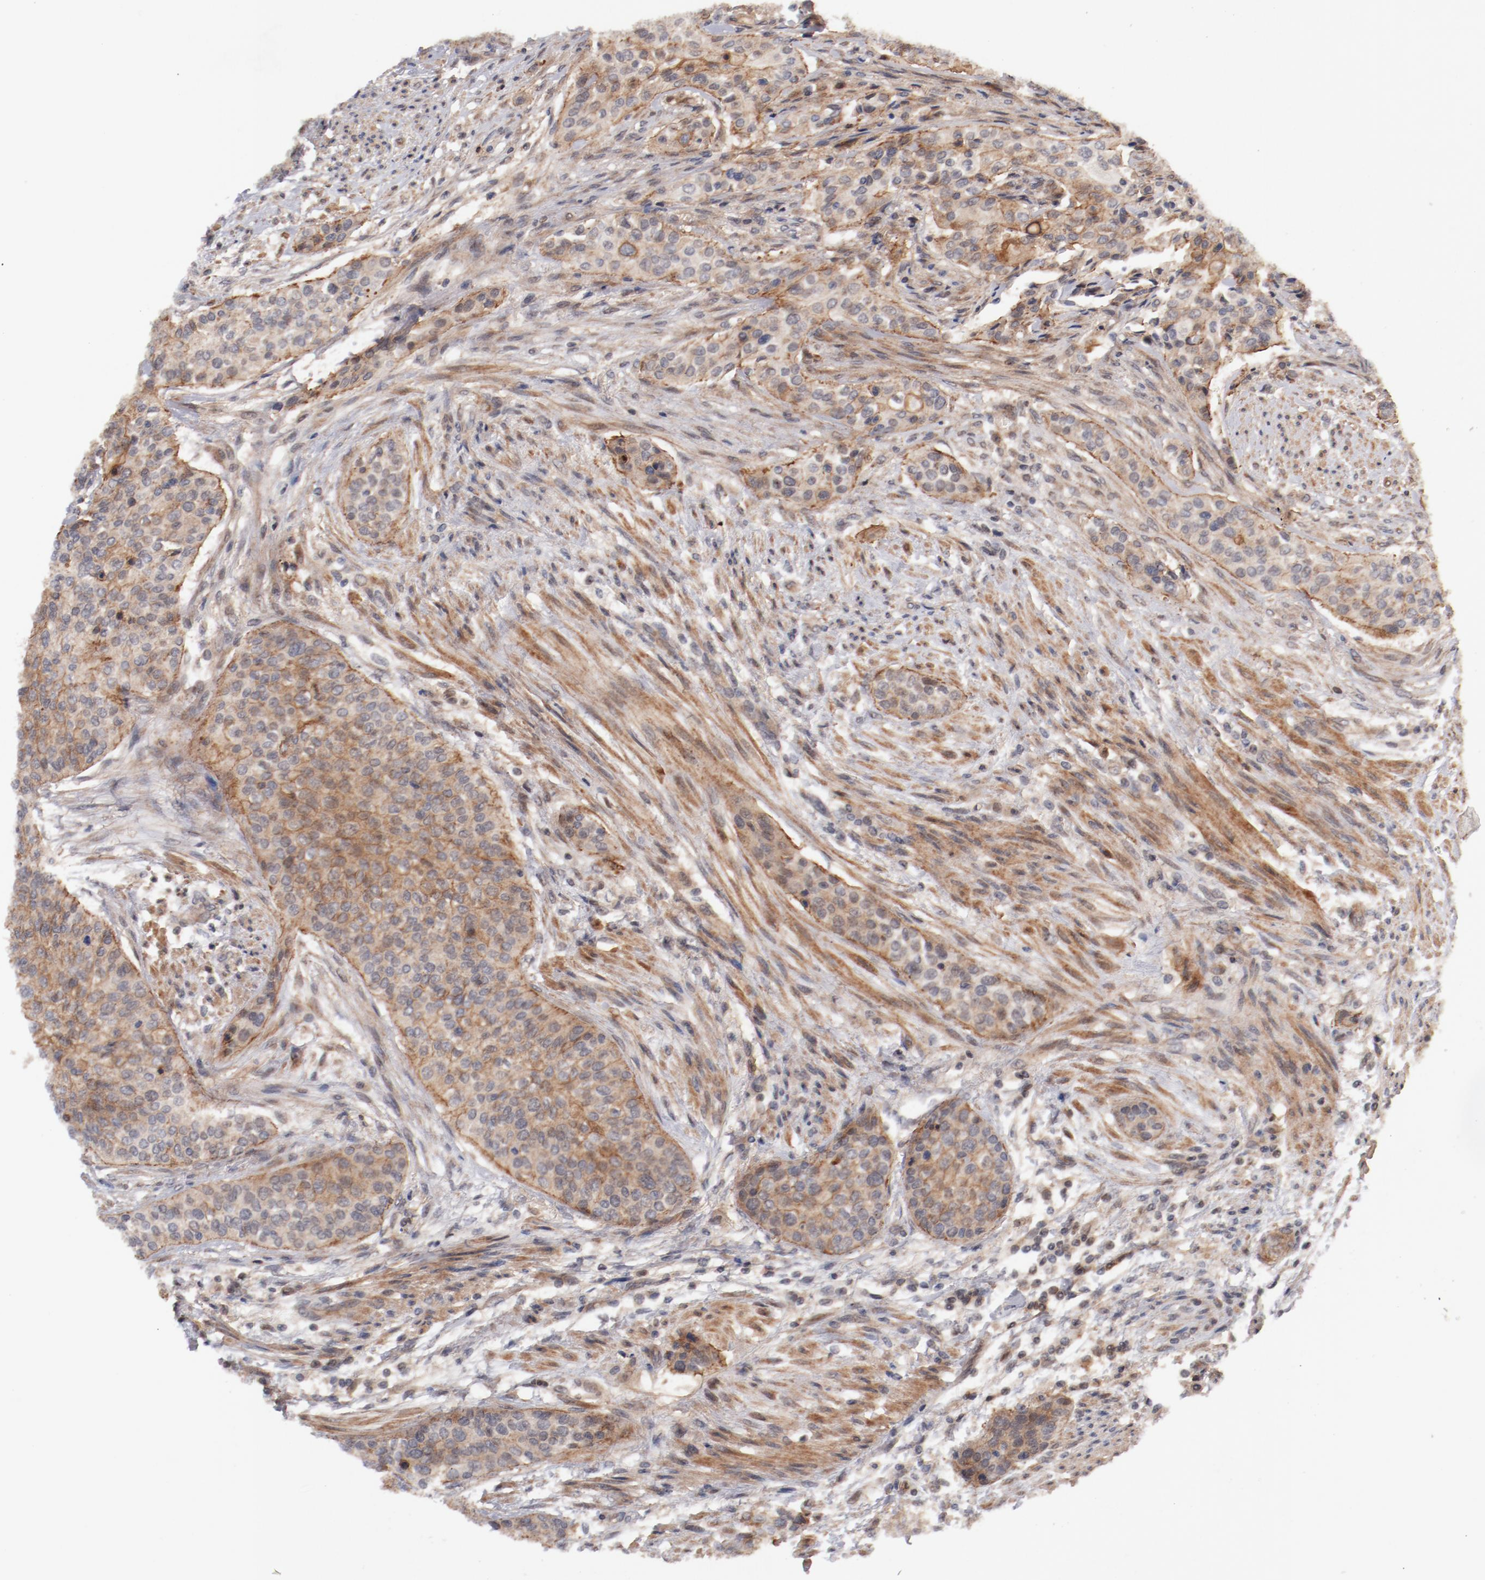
{"staining": {"intensity": "moderate", "quantity": ">75%", "location": "cytoplasmic/membranous"}, "tissue": "urothelial cancer", "cell_type": "Tumor cells", "image_type": "cancer", "snomed": [{"axis": "morphology", "description": "Urothelial carcinoma, High grade"}, {"axis": "topography", "description": "Urinary bladder"}], "caption": "Immunohistochemical staining of urothelial carcinoma (high-grade) reveals moderate cytoplasmic/membranous protein staining in approximately >75% of tumor cells.", "gene": "GUF1", "patient": {"sex": "male", "age": 74}}